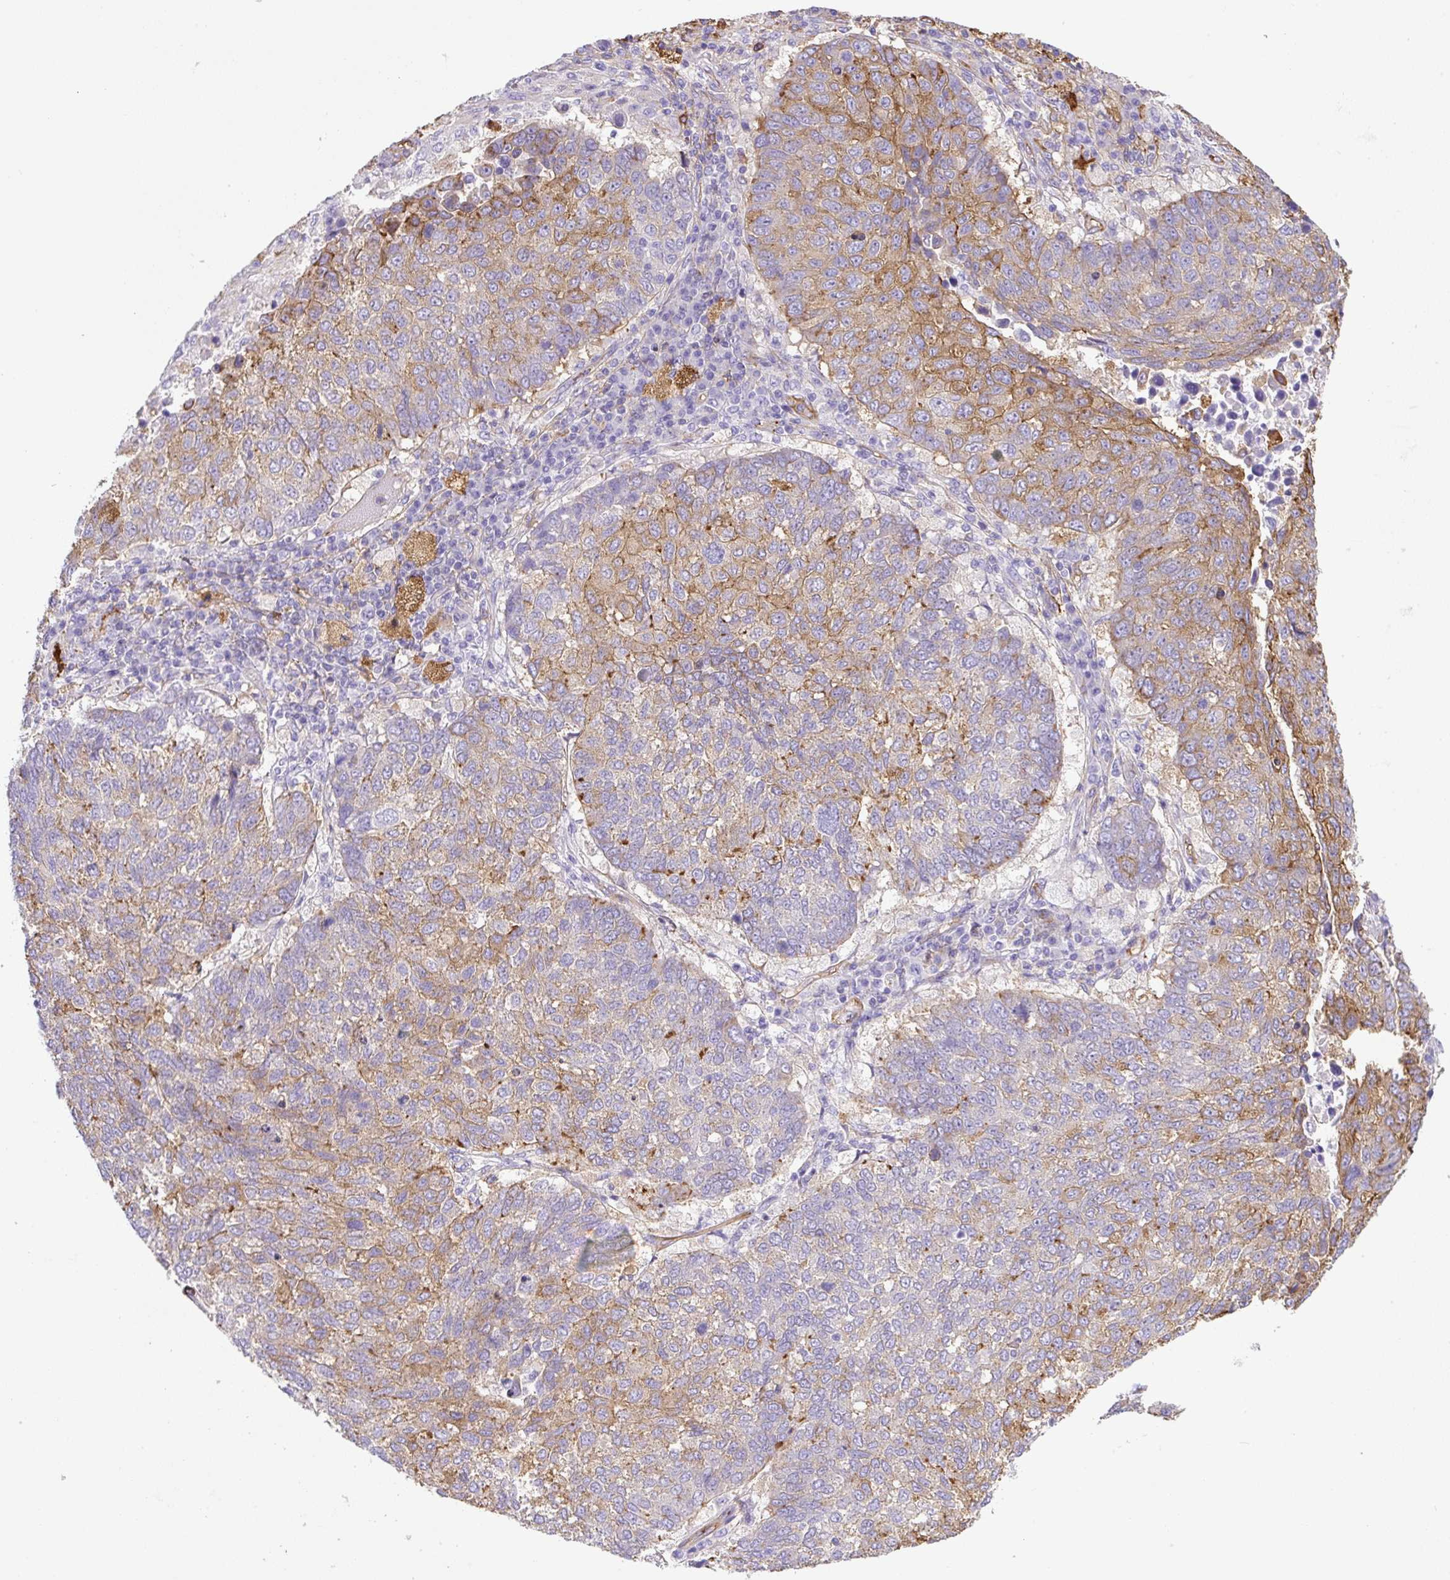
{"staining": {"intensity": "moderate", "quantity": "25%-75%", "location": "cytoplasmic/membranous"}, "tissue": "lung cancer", "cell_type": "Tumor cells", "image_type": "cancer", "snomed": [{"axis": "morphology", "description": "Squamous cell carcinoma, NOS"}, {"axis": "topography", "description": "Lung"}], "caption": "Protein expression analysis of human squamous cell carcinoma (lung) reveals moderate cytoplasmic/membranous staining in approximately 25%-75% of tumor cells. Using DAB (brown) and hematoxylin (blue) stains, captured at high magnification using brightfield microscopy.", "gene": "MAGEB5", "patient": {"sex": "male", "age": 73}}